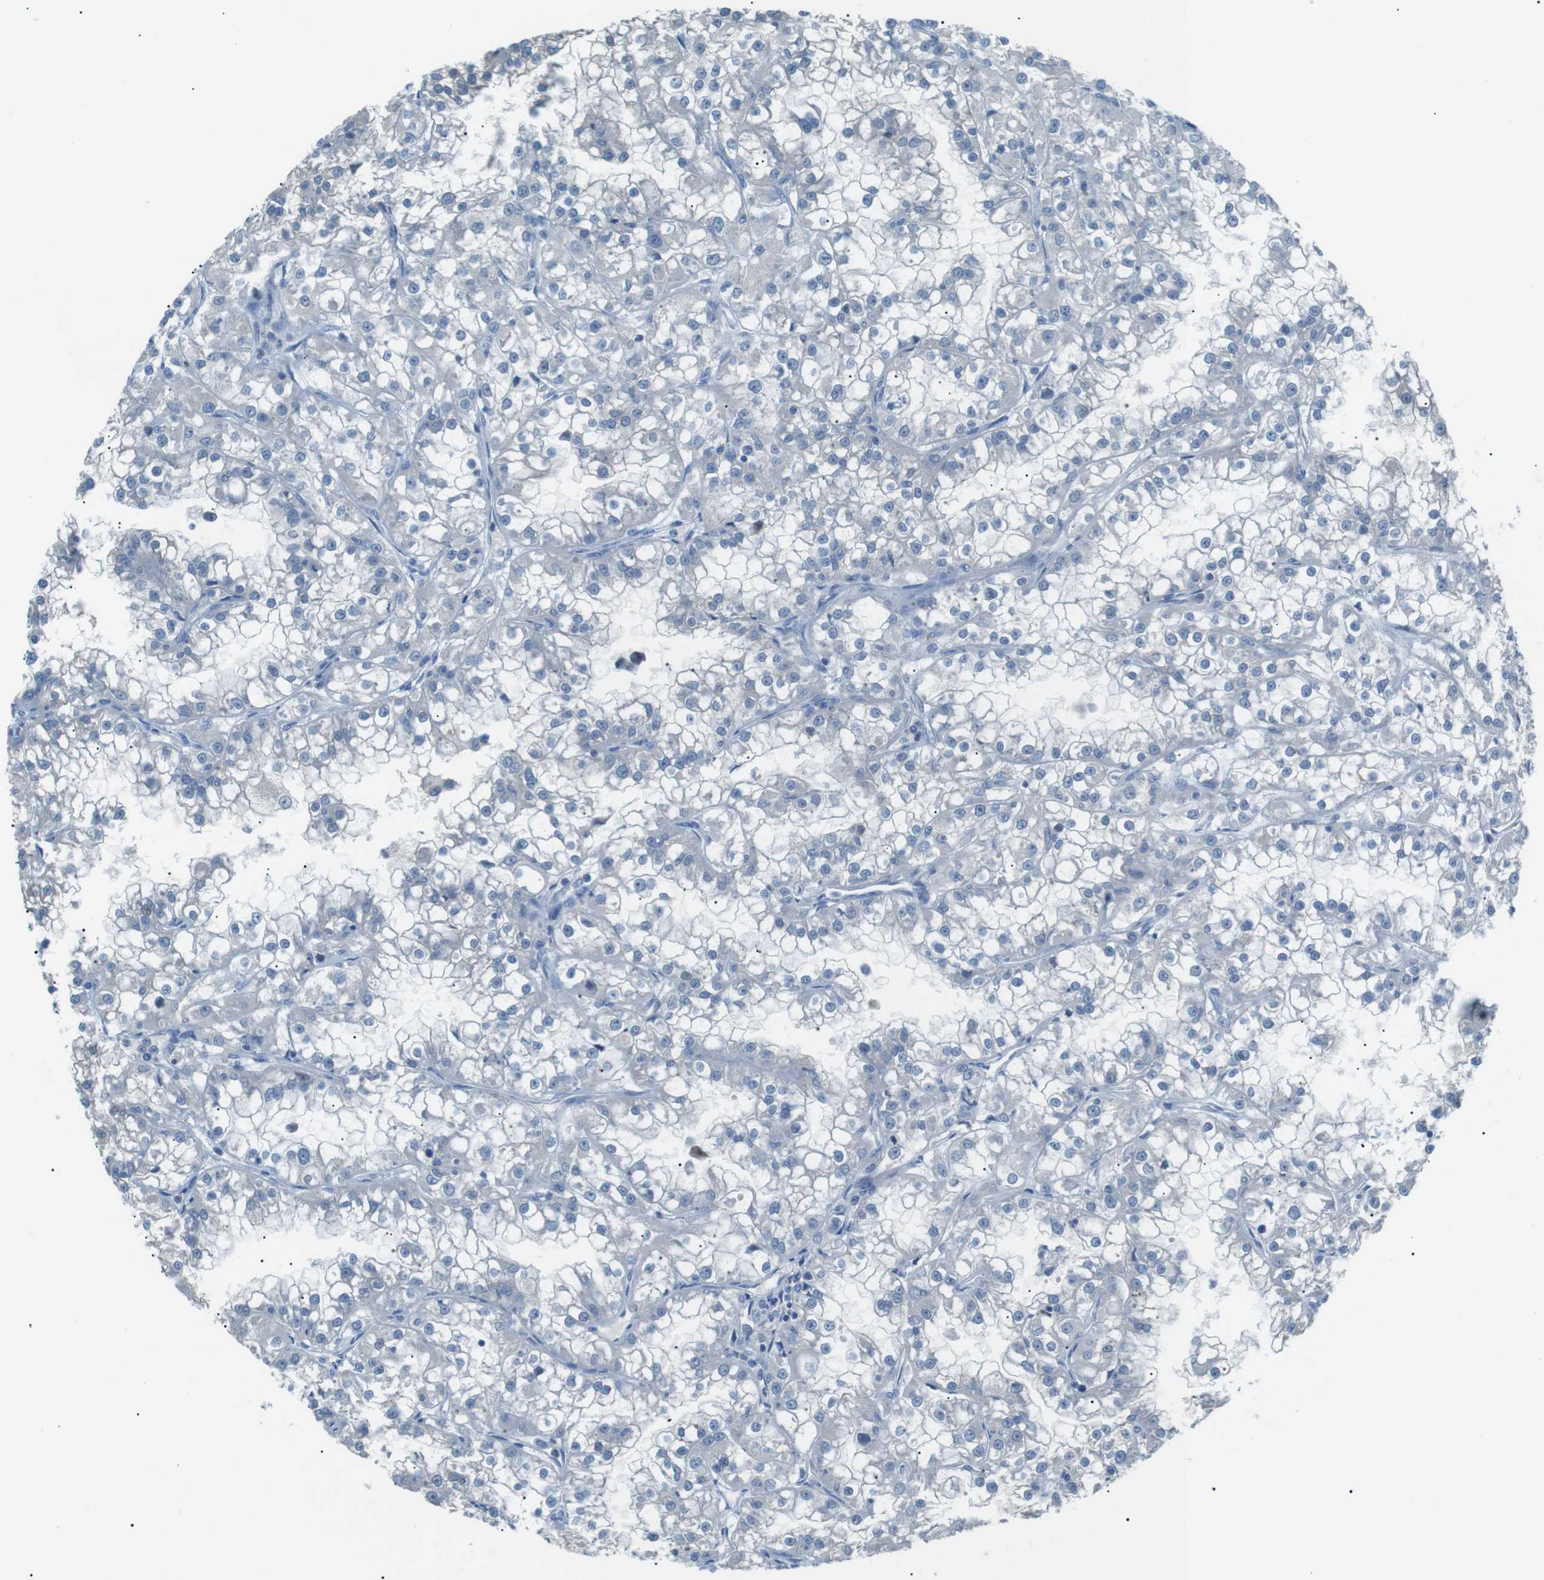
{"staining": {"intensity": "negative", "quantity": "none", "location": "none"}, "tissue": "renal cancer", "cell_type": "Tumor cells", "image_type": "cancer", "snomed": [{"axis": "morphology", "description": "Adenocarcinoma, NOS"}, {"axis": "topography", "description": "Kidney"}], "caption": "Tumor cells show no significant protein expression in adenocarcinoma (renal).", "gene": "CDH26", "patient": {"sex": "female", "age": 52}}